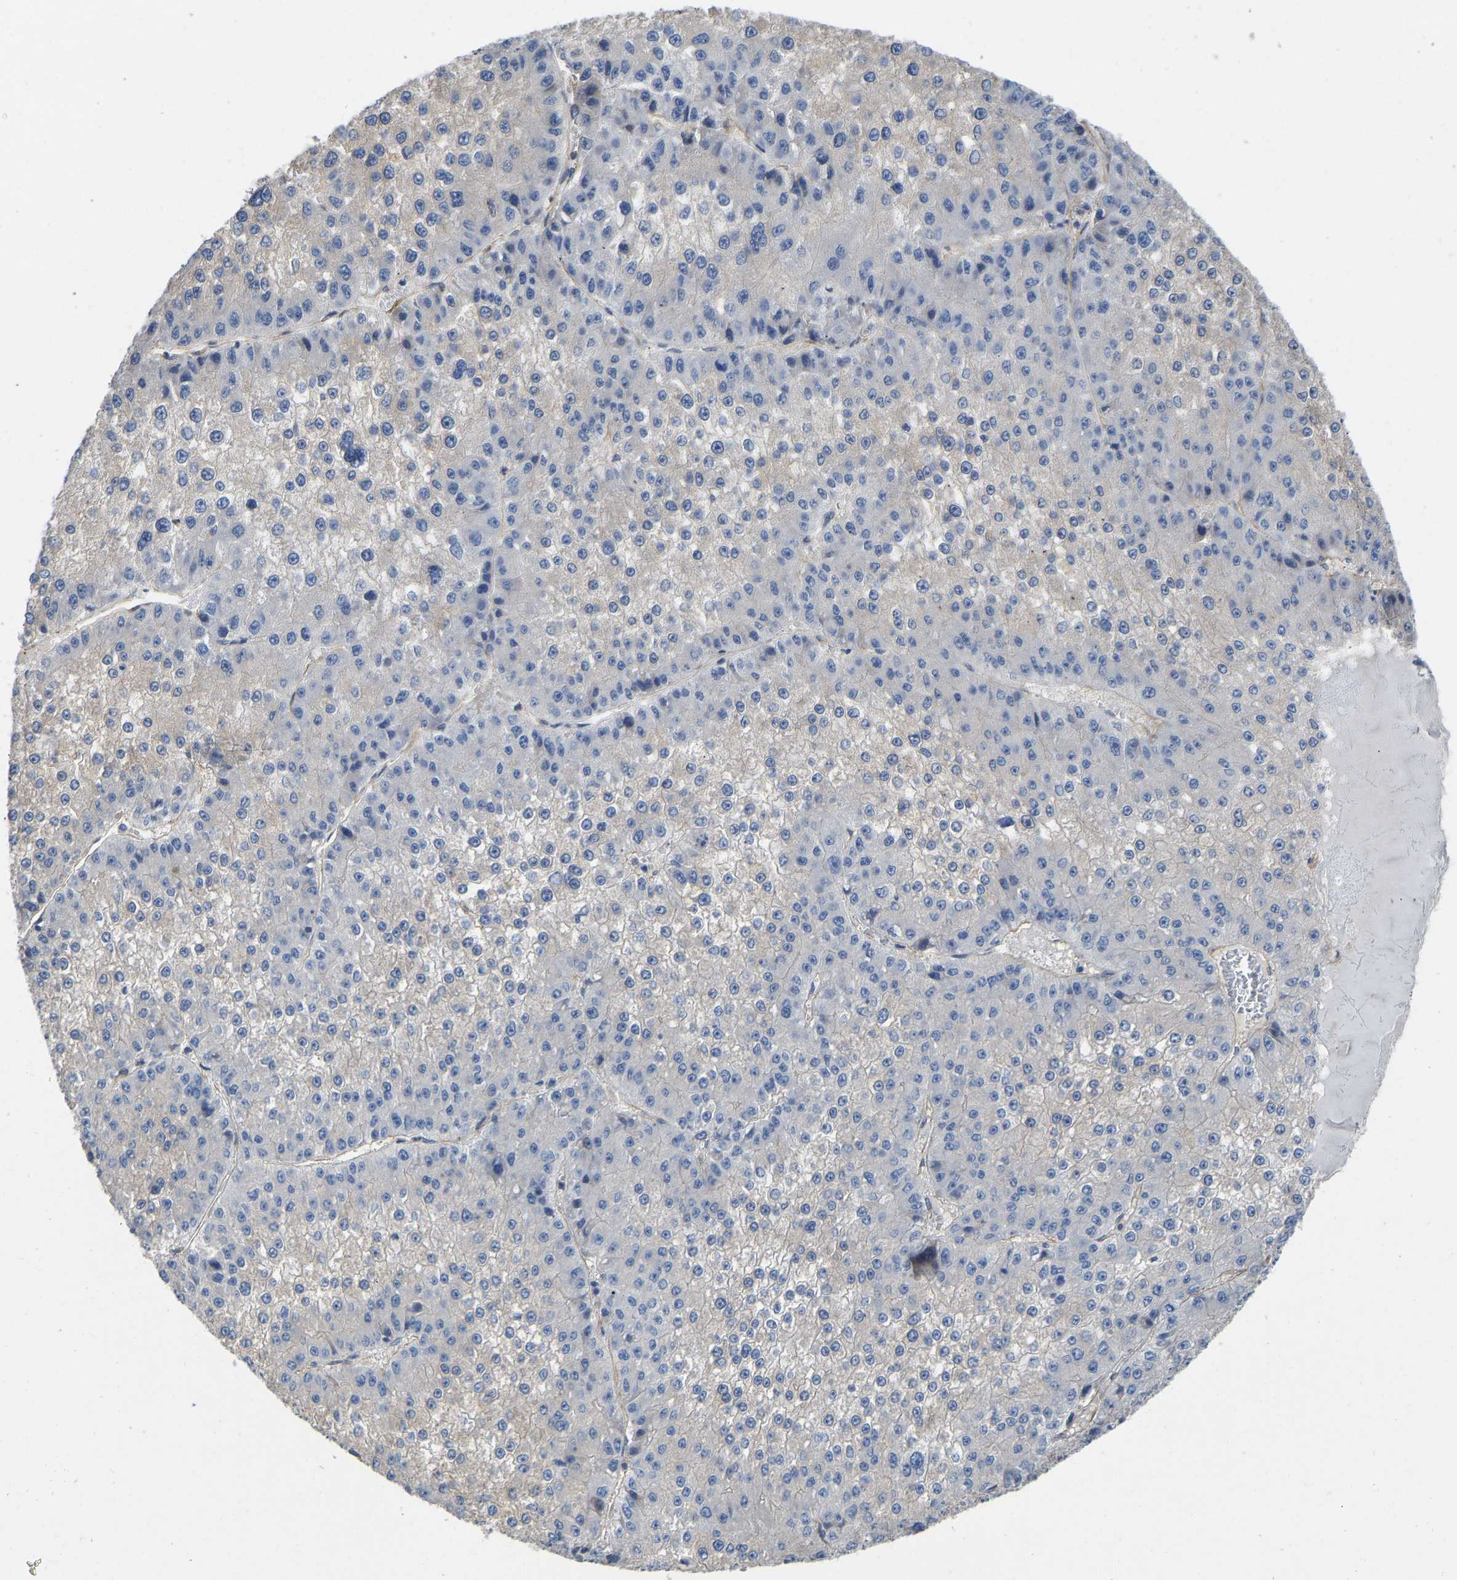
{"staining": {"intensity": "negative", "quantity": "none", "location": "none"}, "tissue": "liver cancer", "cell_type": "Tumor cells", "image_type": "cancer", "snomed": [{"axis": "morphology", "description": "Carcinoma, Hepatocellular, NOS"}, {"axis": "topography", "description": "Liver"}], "caption": "There is no significant expression in tumor cells of liver hepatocellular carcinoma.", "gene": "ELMO2", "patient": {"sex": "female", "age": 73}}